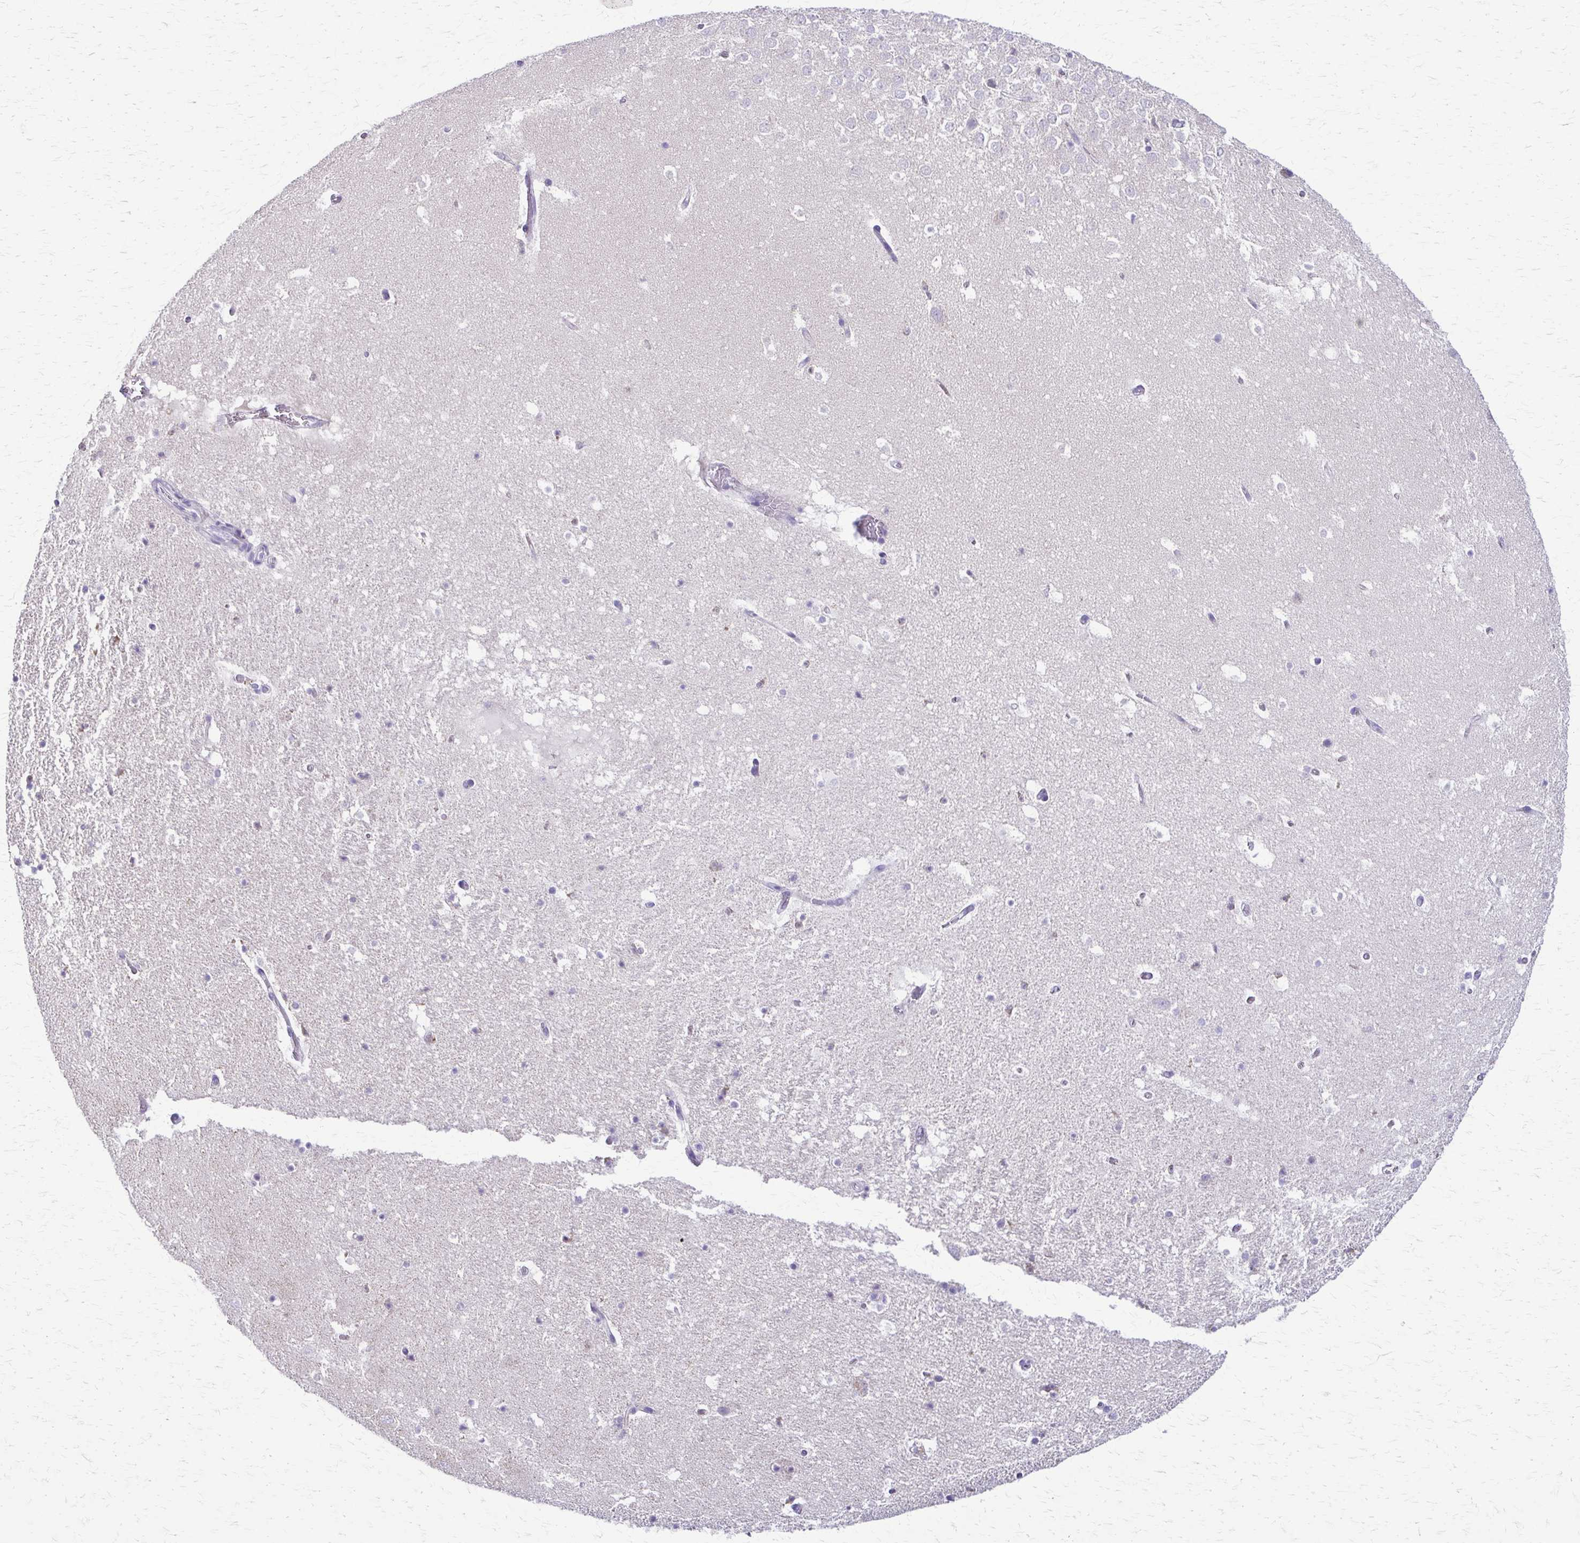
{"staining": {"intensity": "negative", "quantity": "none", "location": "none"}, "tissue": "hippocampus", "cell_type": "Glial cells", "image_type": "normal", "snomed": [{"axis": "morphology", "description": "Normal tissue, NOS"}, {"axis": "topography", "description": "Hippocampus"}], "caption": "Hippocampus stained for a protein using immunohistochemistry displays no positivity glial cells.", "gene": "SAMD13", "patient": {"sex": "female", "age": 42}}